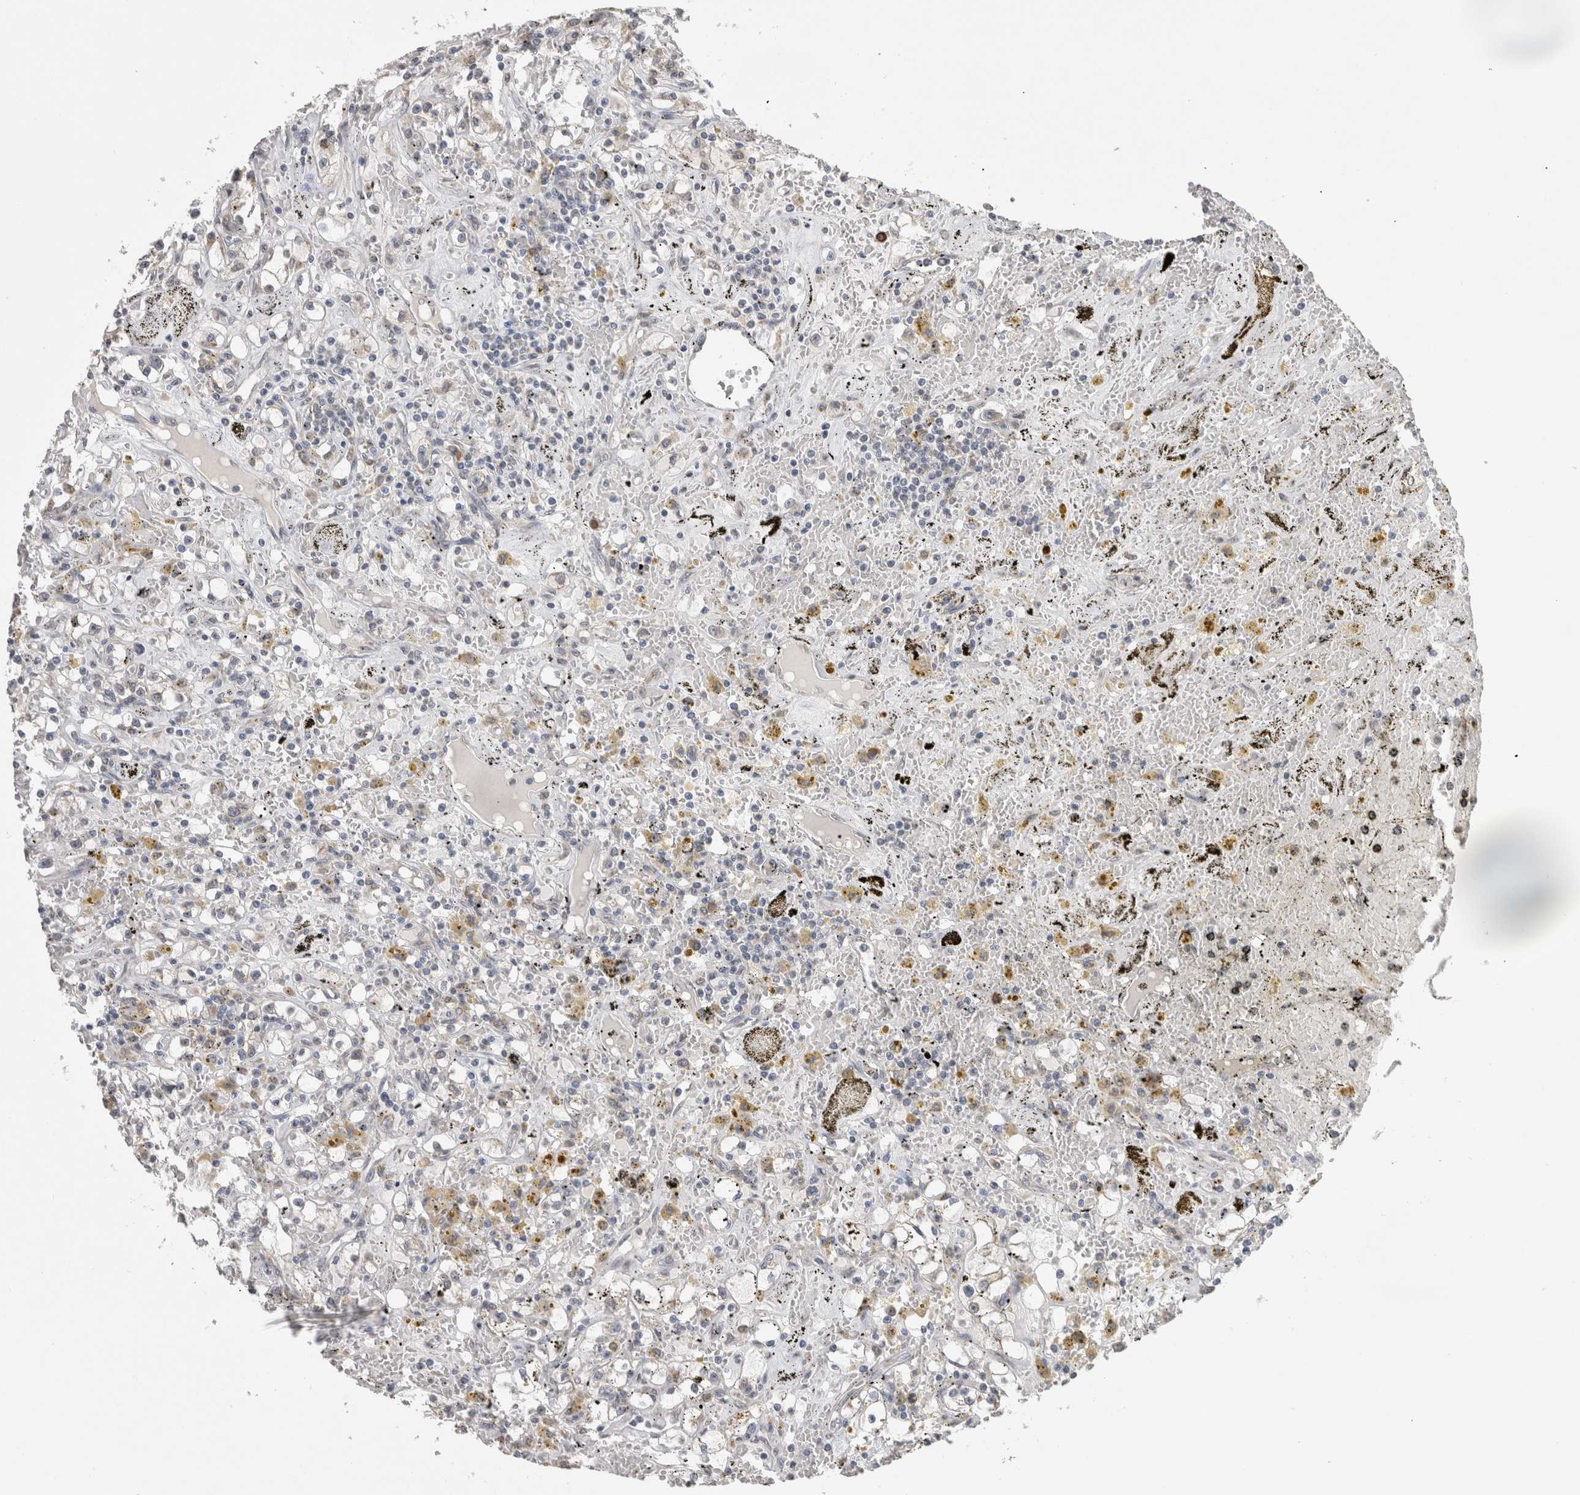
{"staining": {"intensity": "negative", "quantity": "none", "location": "none"}, "tissue": "renal cancer", "cell_type": "Tumor cells", "image_type": "cancer", "snomed": [{"axis": "morphology", "description": "Adenocarcinoma, NOS"}, {"axis": "topography", "description": "Kidney"}], "caption": "Human renal cancer stained for a protein using IHC demonstrates no positivity in tumor cells.", "gene": "NOMO1", "patient": {"sex": "male", "age": 56}}